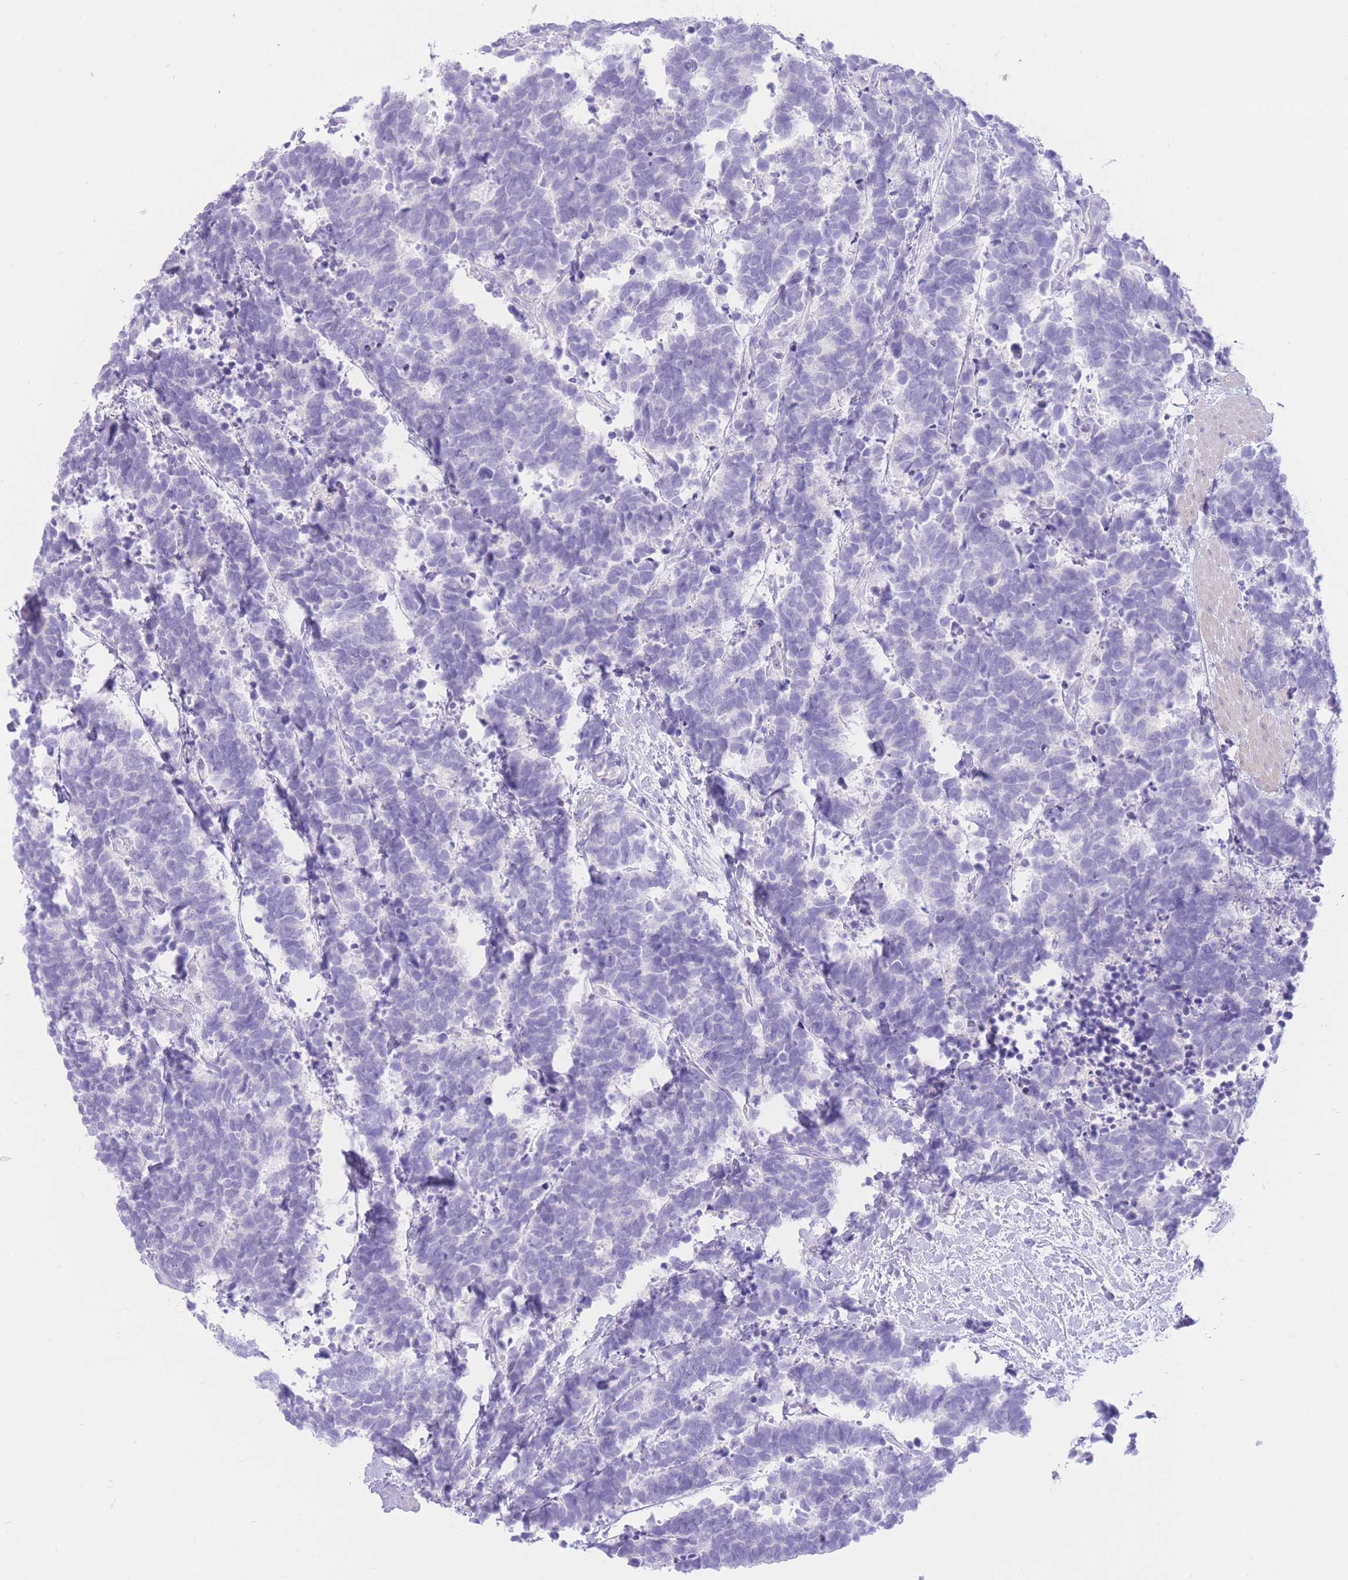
{"staining": {"intensity": "negative", "quantity": "none", "location": "none"}, "tissue": "carcinoid", "cell_type": "Tumor cells", "image_type": "cancer", "snomed": [{"axis": "morphology", "description": "Carcinoma, NOS"}, {"axis": "morphology", "description": "Carcinoid, malignant, NOS"}, {"axis": "topography", "description": "Prostate"}], "caption": "Immunohistochemistry (IHC) image of neoplastic tissue: human carcinoid stained with DAB (3,3'-diaminobenzidine) shows no significant protein expression in tumor cells. (DAB (3,3'-diaminobenzidine) immunohistochemistry with hematoxylin counter stain).", "gene": "ZNF212", "patient": {"sex": "male", "age": 57}}